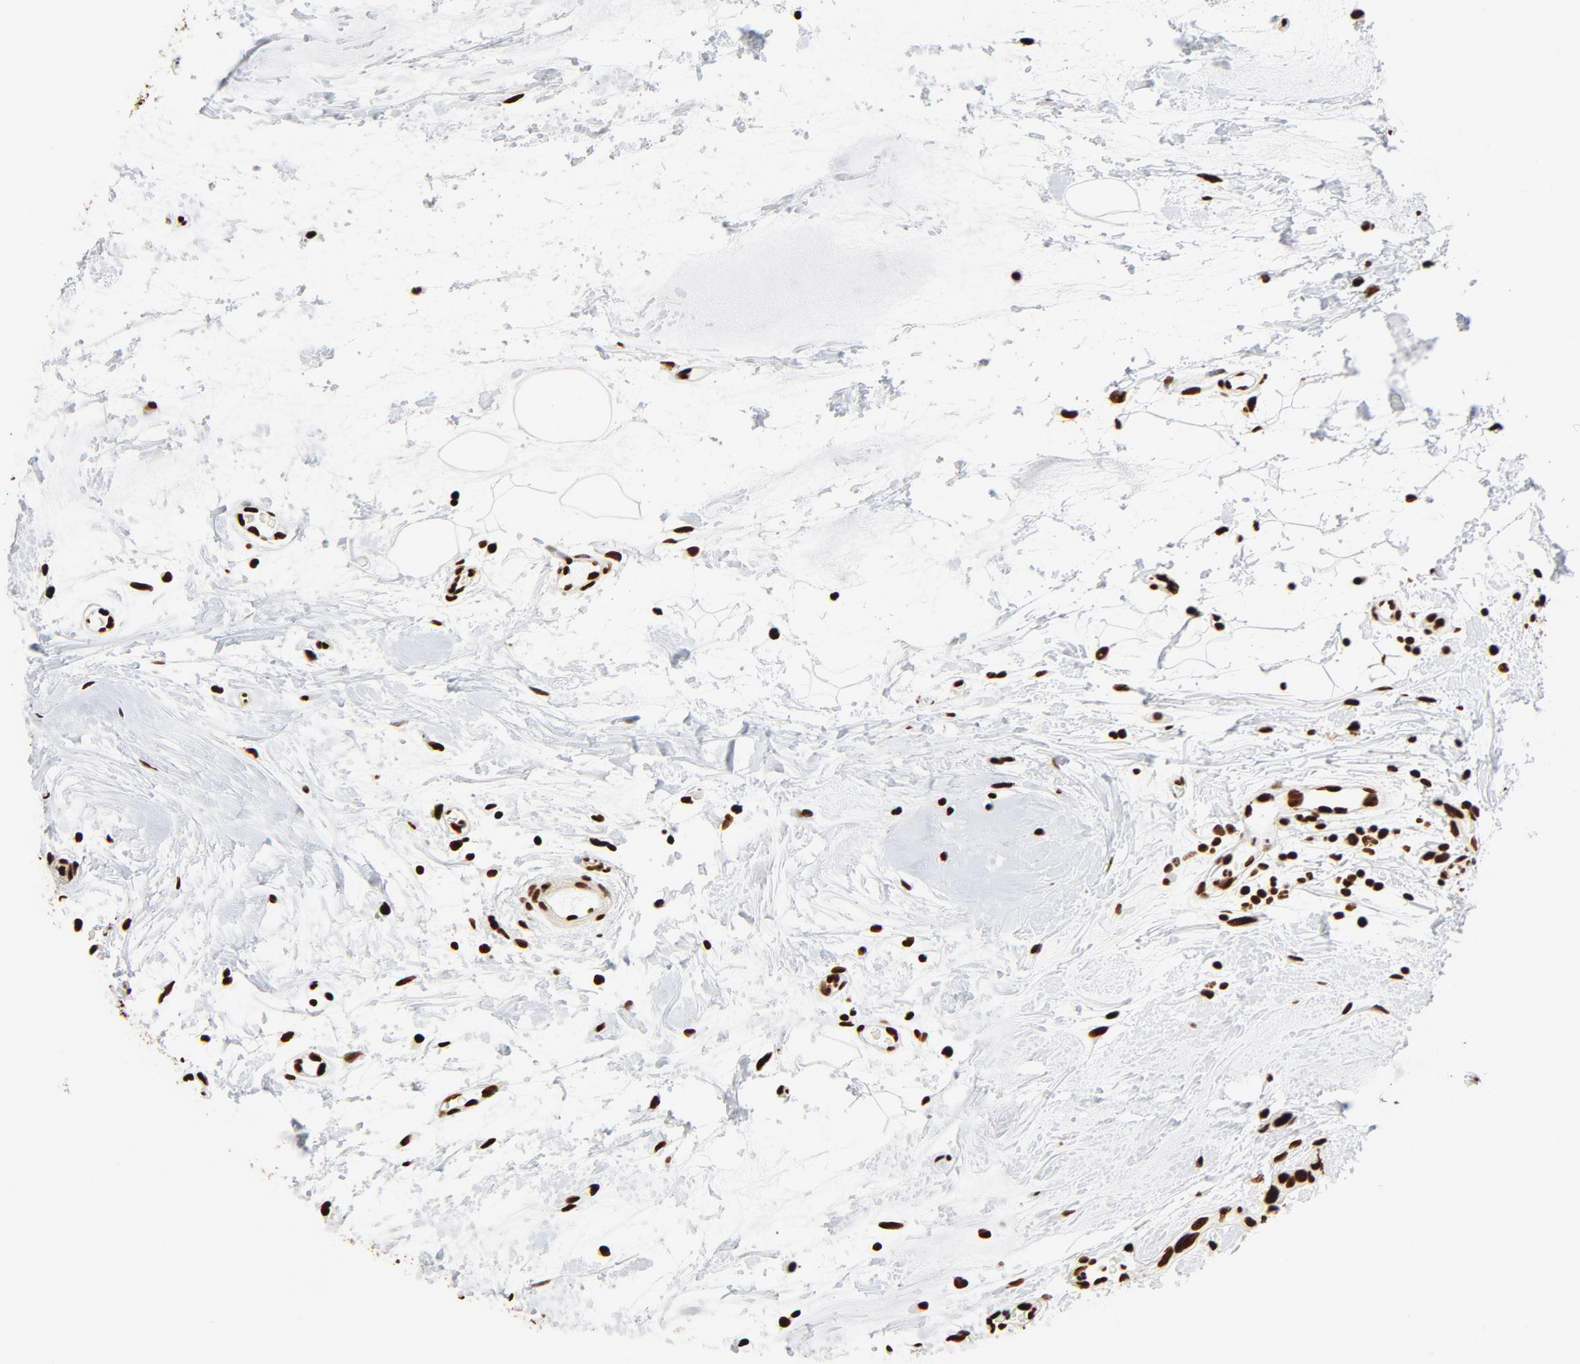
{"staining": {"intensity": "strong", "quantity": ">75%", "location": "nuclear"}, "tissue": "breast cancer", "cell_type": "Tumor cells", "image_type": "cancer", "snomed": [{"axis": "morphology", "description": "Duct carcinoma"}, {"axis": "topography", "description": "Breast"}], "caption": "The micrograph displays immunohistochemical staining of breast cancer. There is strong nuclear expression is appreciated in approximately >75% of tumor cells.", "gene": "XRCC6", "patient": {"sex": "female", "age": 40}}